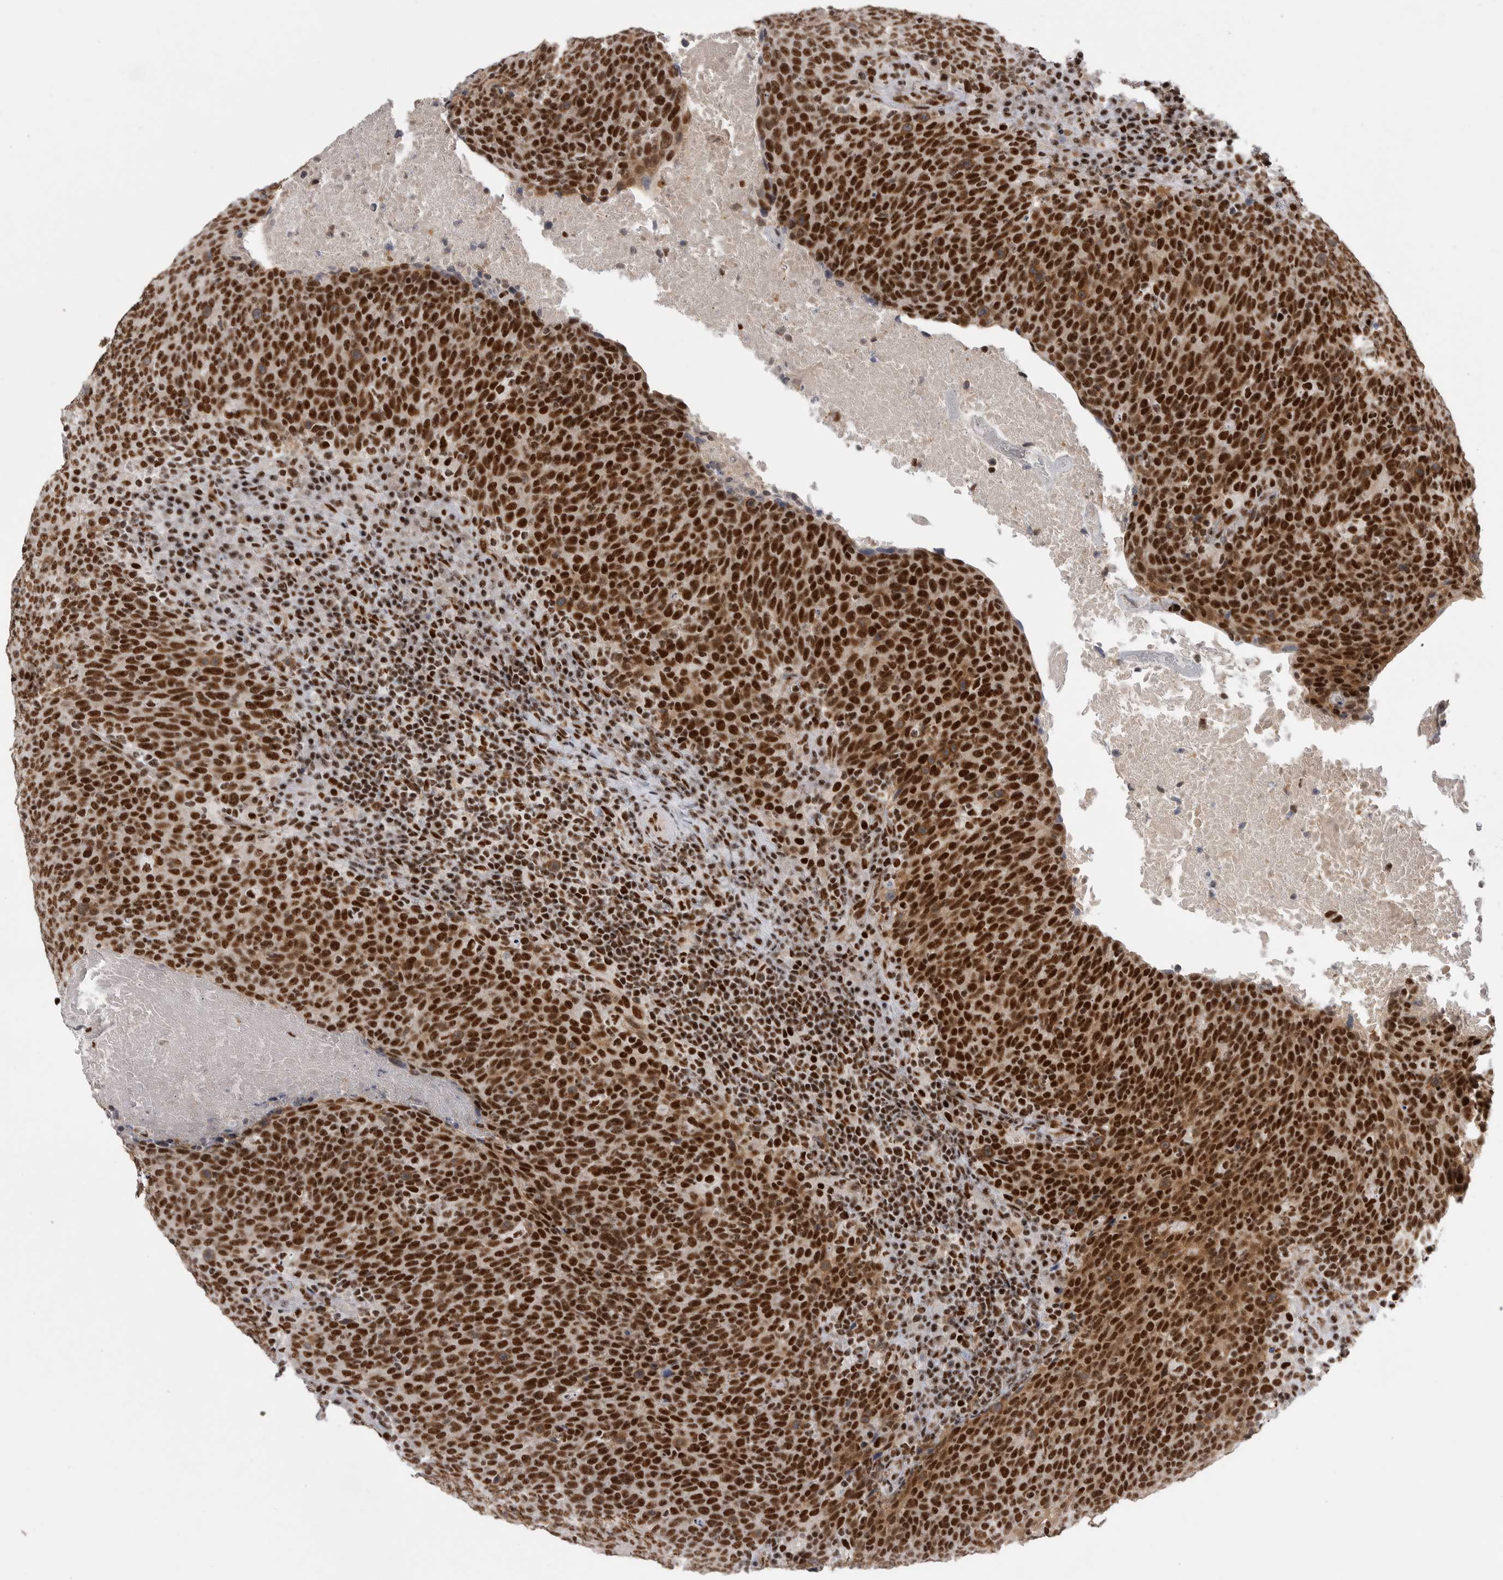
{"staining": {"intensity": "strong", "quantity": ">75%", "location": "nuclear"}, "tissue": "head and neck cancer", "cell_type": "Tumor cells", "image_type": "cancer", "snomed": [{"axis": "morphology", "description": "Squamous cell carcinoma, NOS"}, {"axis": "morphology", "description": "Squamous cell carcinoma, metastatic, NOS"}, {"axis": "topography", "description": "Lymph node"}, {"axis": "topography", "description": "Head-Neck"}], "caption": "Immunohistochemical staining of head and neck cancer demonstrates strong nuclear protein positivity in about >75% of tumor cells.", "gene": "PPP1R8", "patient": {"sex": "male", "age": 62}}